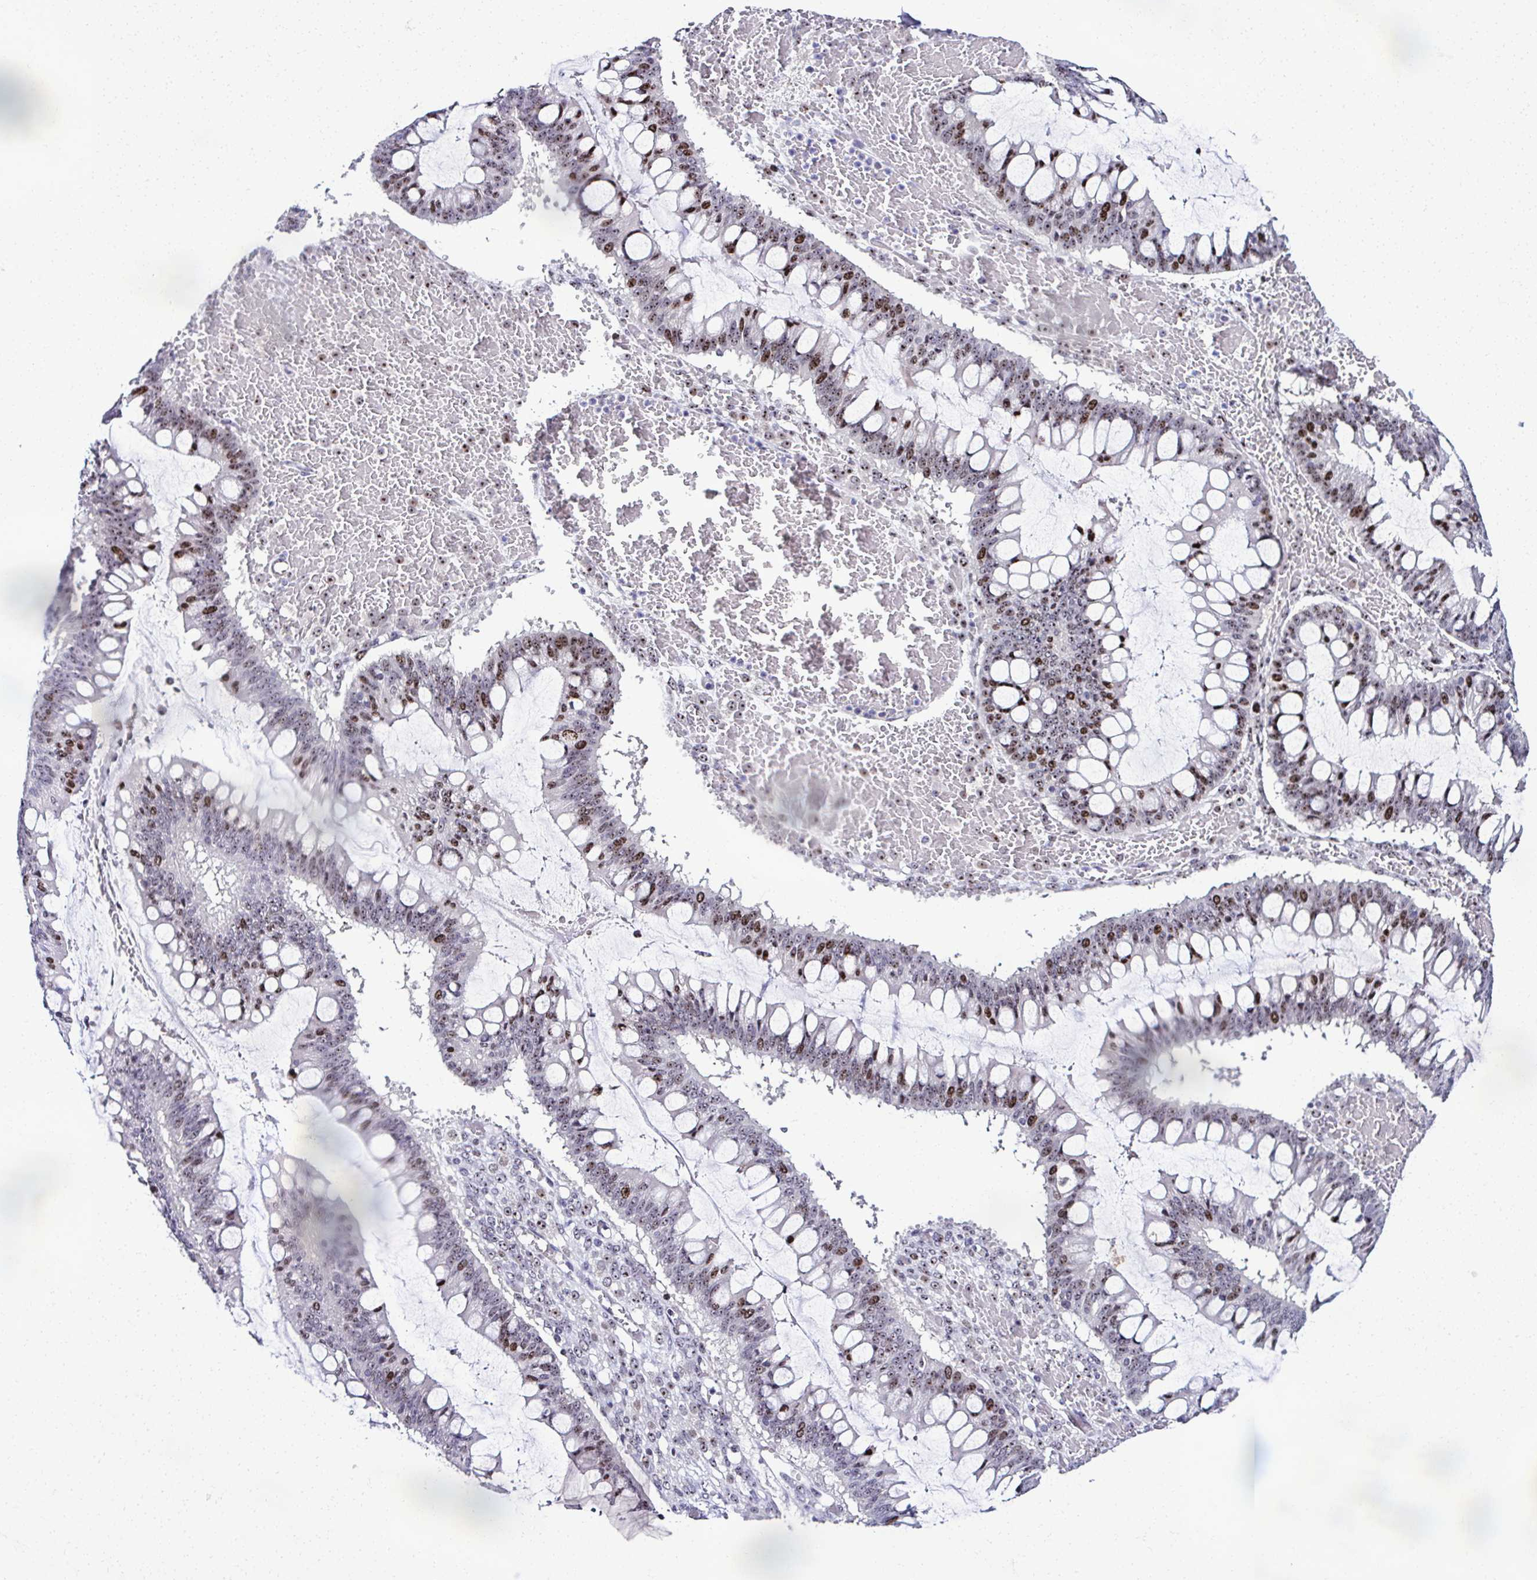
{"staining": {"intensity": "strong", "quantity": "25%-75%", "location": "nuclear"}, "tissue": "ovarian cancer", "cell_type": "Tumor cells", "image_type": "cancer", "snomed": [{"axis": "morphology", "description": "Cystadenocarcinoma, mucinous, NOS"}, {"axis": "topography", "description": "Ovary"}], "caption": "This micrograph demonstrates immunohistochemistry staining of ovarian cancer, with high strong nuclear expression in approximately 25%-75% of tumor cells.", "gene": "CEP72", "patient": {"sex": "female", "age": 73}}